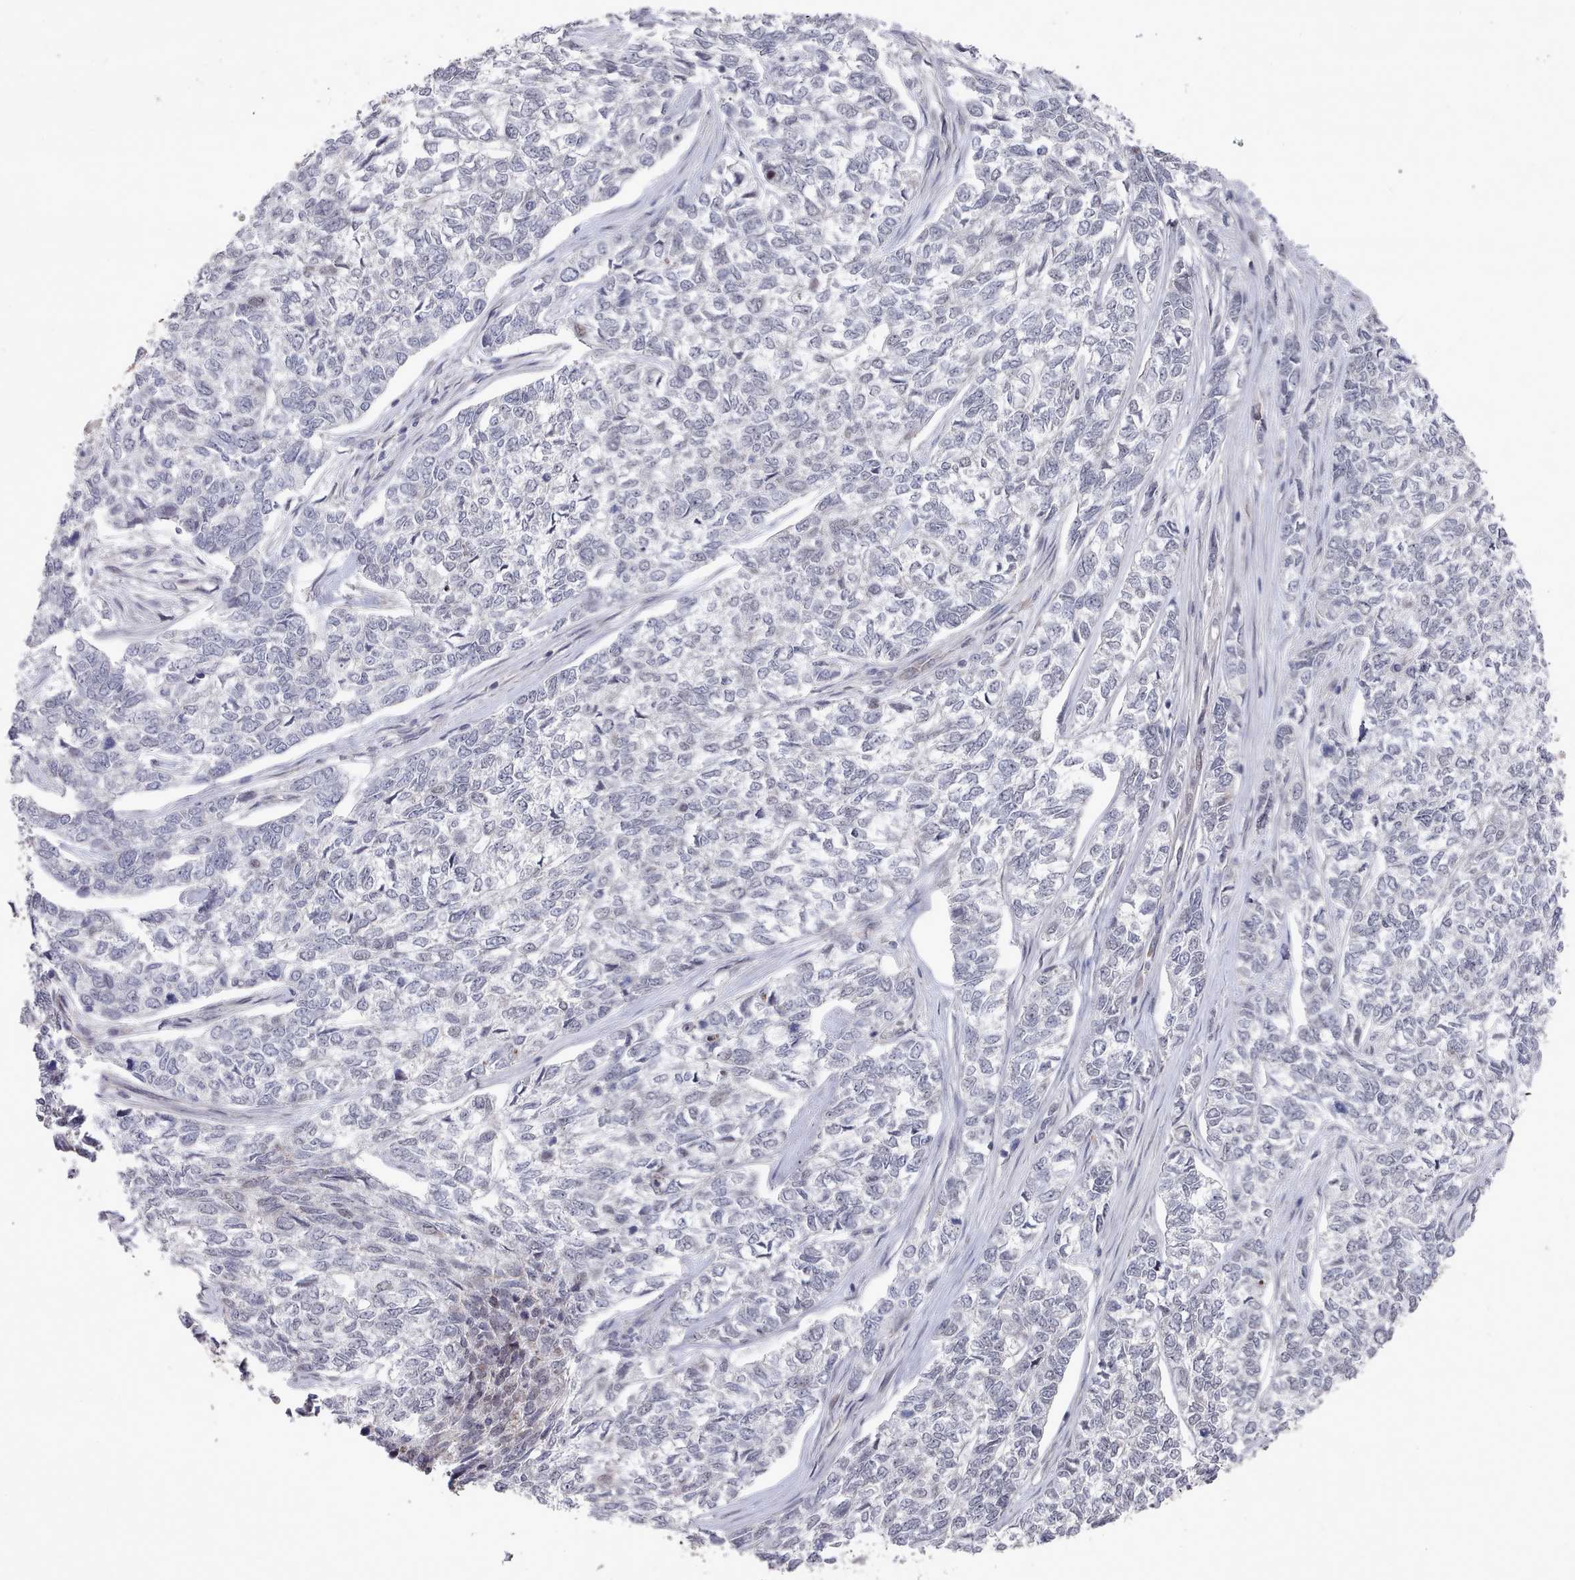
{"staining": {"intensity": "negative", "quantity": "none", "location": "none"}, "tissue": "skin cancer", "cell_type": "Tumor cells", "image_type": "cancer", "snomed": [{"axis": "morphology", "description": "Basal cell carcinoma"}, {"axis": "topography", "description": "Skin"}], "caption": "High magnification brightfield microscopy of skin cancer (basal cell carcinoma) stained with DAB (3,3'-diaminobenzidine) (brown) and counterstained with hematoxylin (blue): tumor cells show no significant expression. (Stains: DAB (3,3'-diaminobenzidine) immunohistochemistry (IHC) with hematoxylin counter stain, Microscopy: brightfield microscopy at high magnification).", "gene": "CPSF4", "patient": {"sex": "female", "age": 65}}